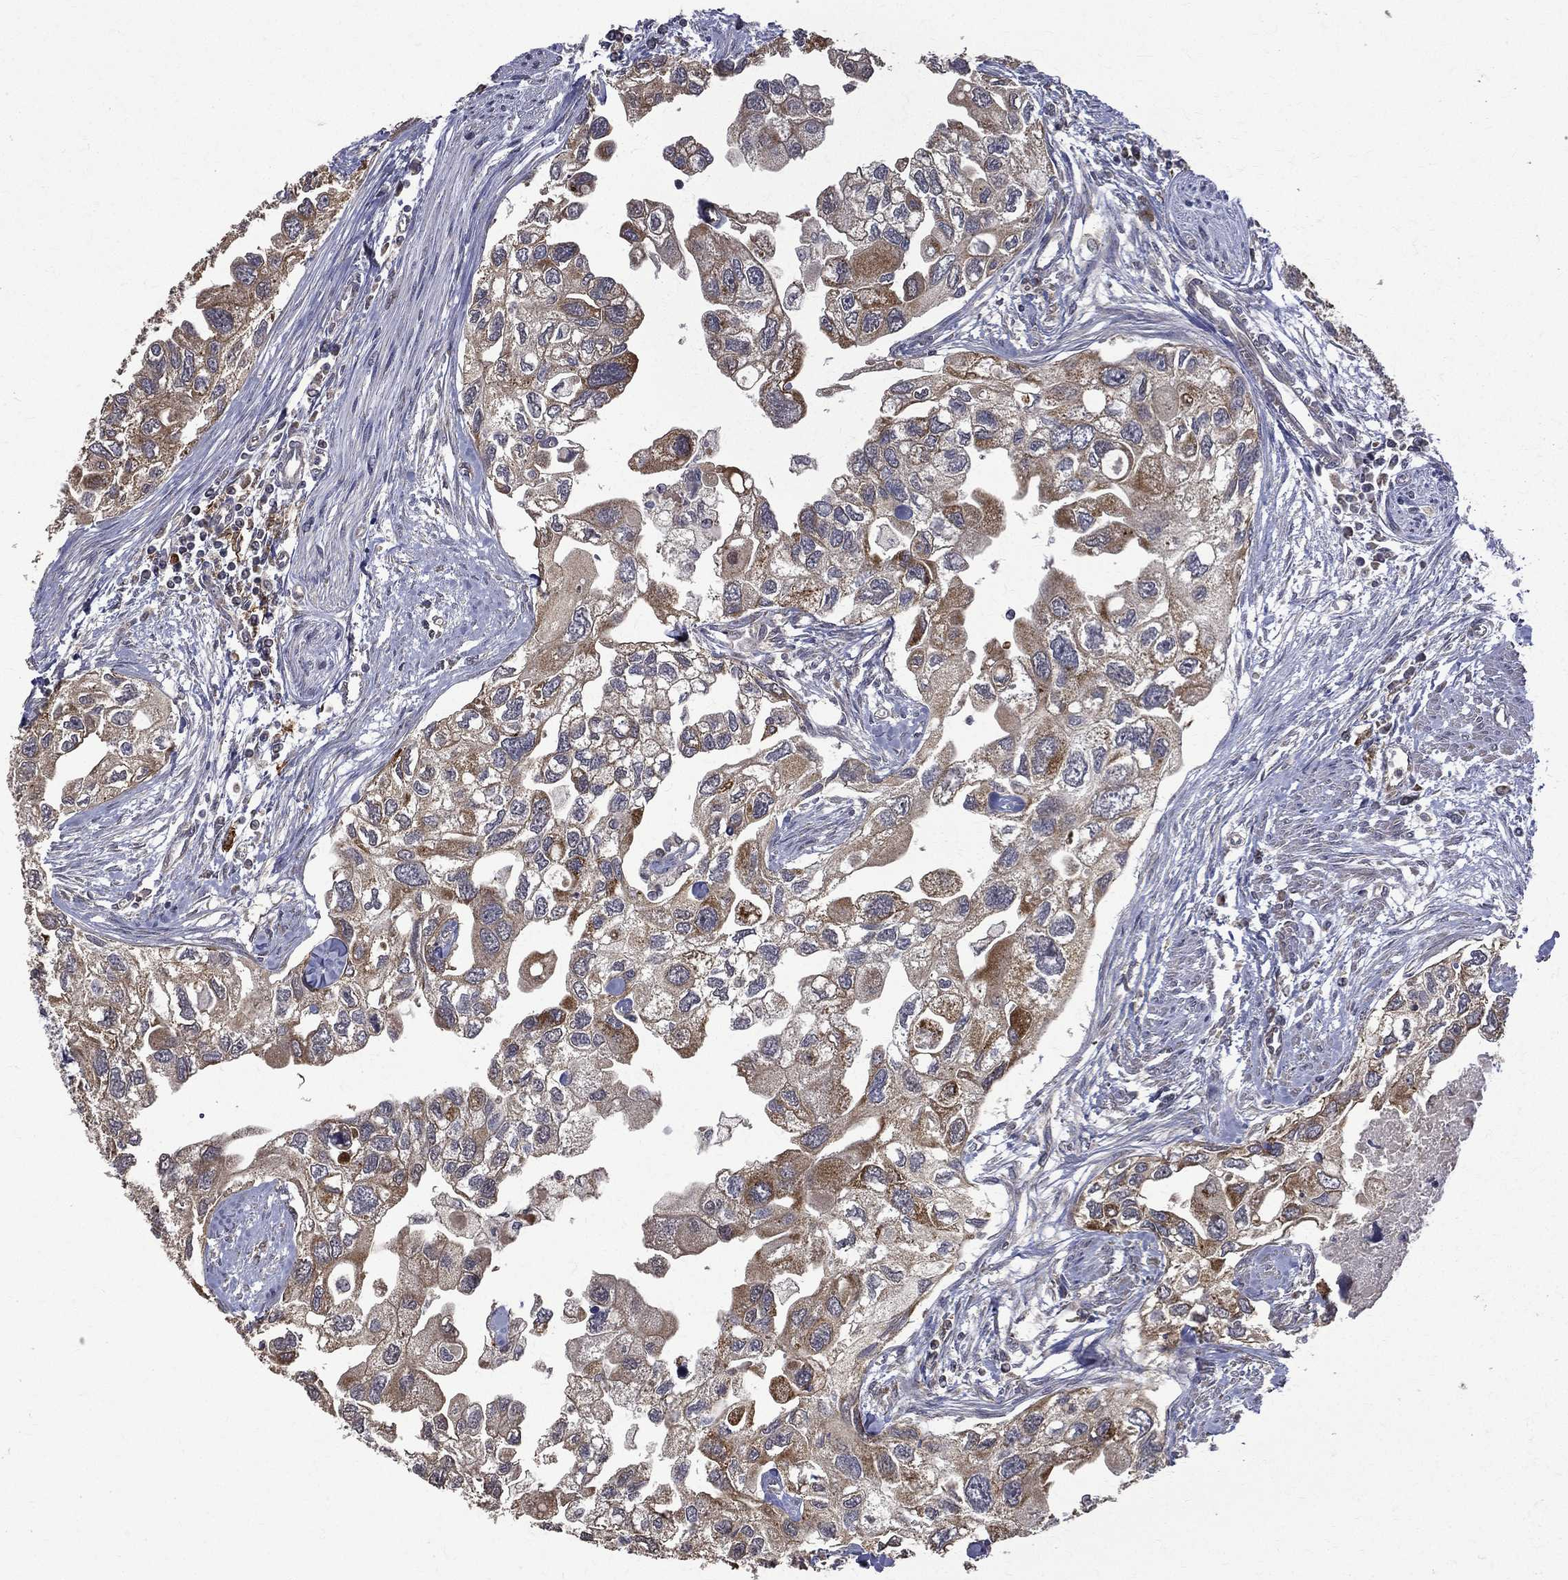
{"staining": {"intensity": "moderate", "quantity": "<25%", "location": "cytoplasmic/membranous"}, "tissue": "urothelial cancer", "cell_type": "Tumor cells", "image_type": "cancer", "snomed": [{"axis": "morphology", "description": "Urothelial carcinoma, High grade"}, {"axis": "topography", "description": "Urinary bladder"}], "caption": "This histopathology image shows high-grade urothelial carcinoma stained with immunohistochemistry to label a protein in brown. The cytoplasmic/membranous of tumor cells show moderate positivity for the protein. Nuclei are counter-stained blue.", "gene": "RPGR", "patient": {"sex": "male", "age": 59}}